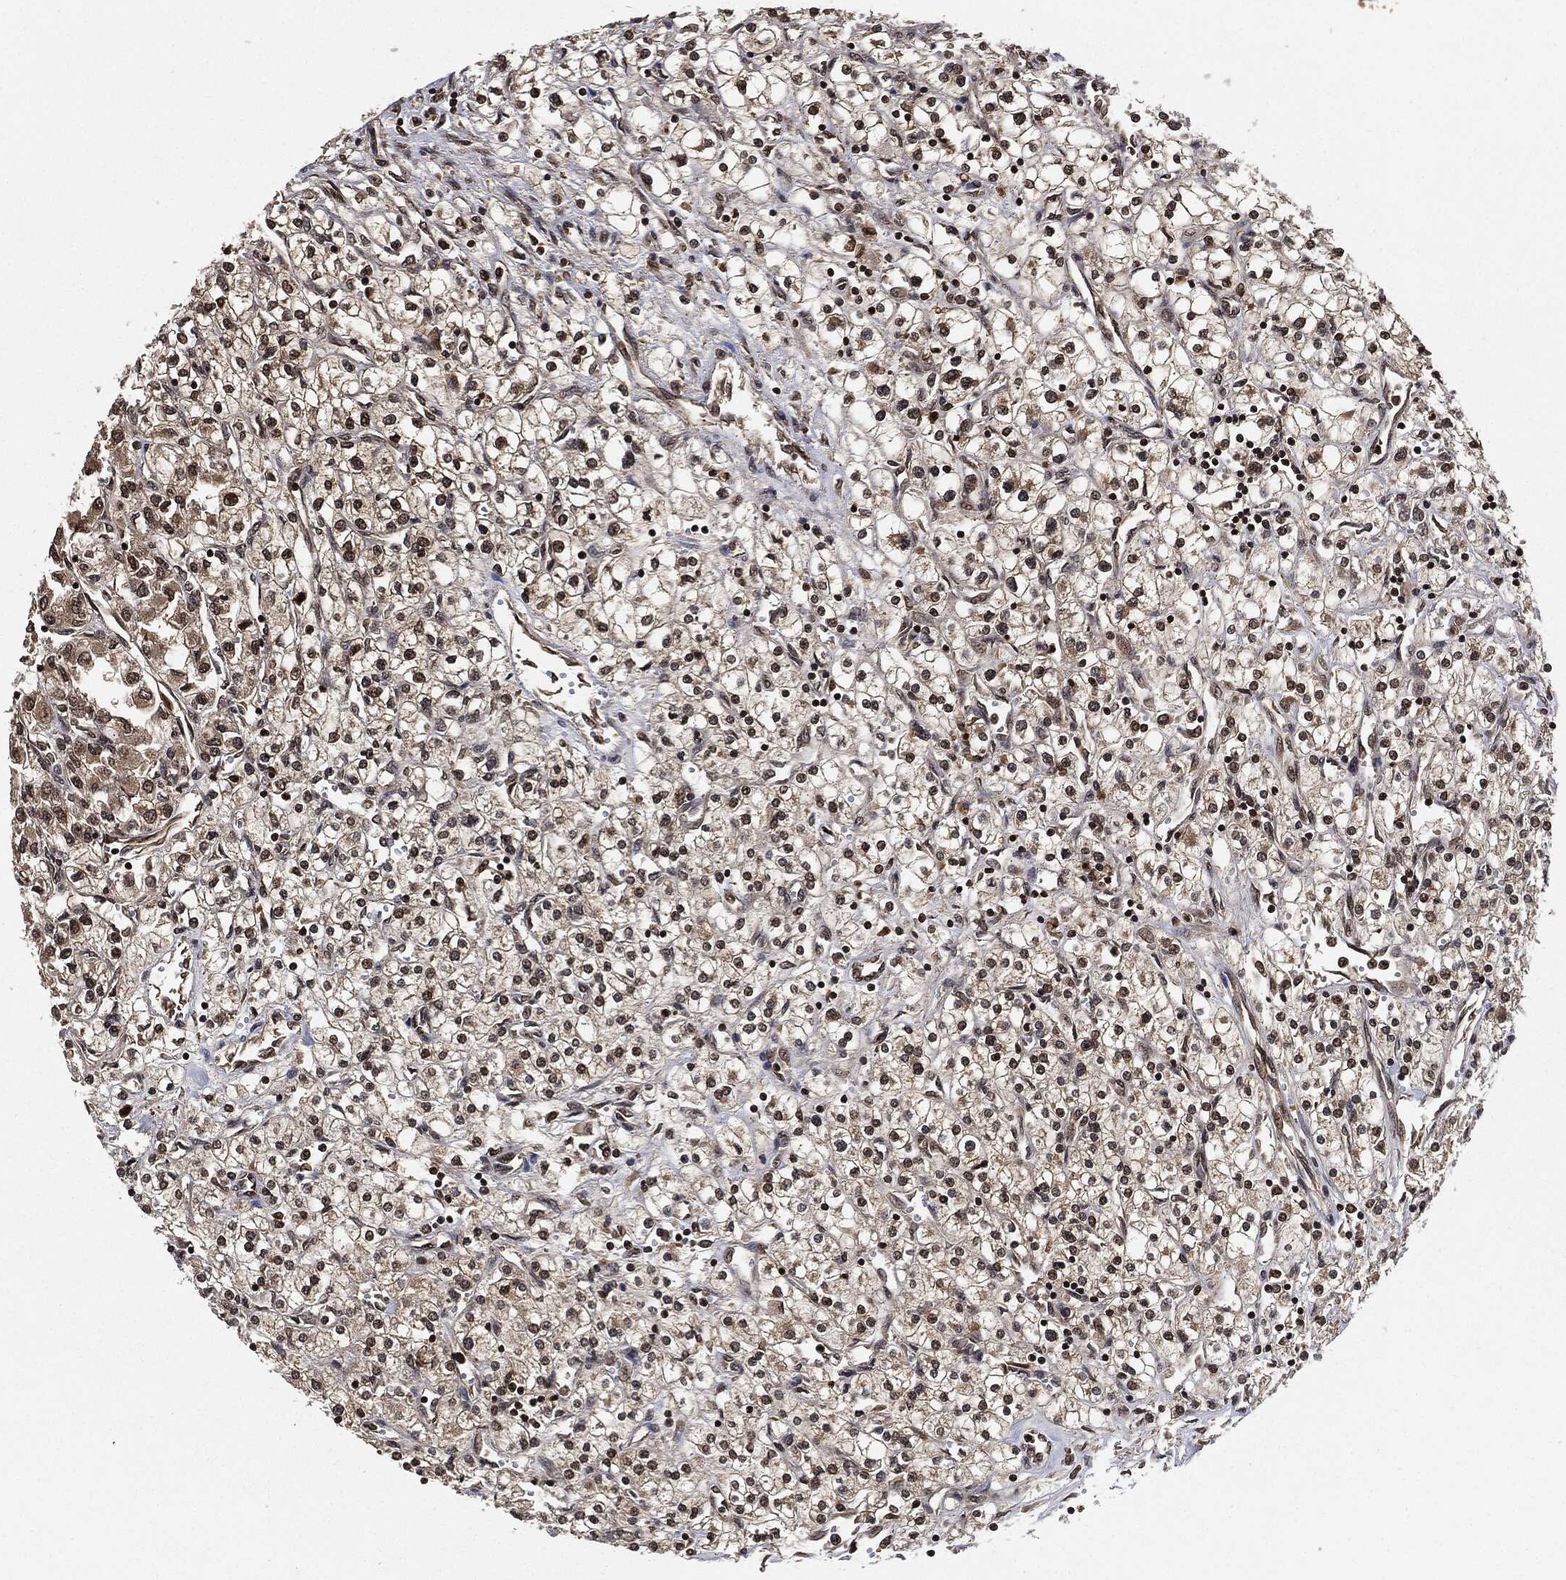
{"staining": {"intensity": "weak", "quantity": "25%-75%", "location": "cytoplasmic/membranous,nuclear"}, "tissue": "renal cancer", "cell_type": "Tumor cells", "image_type": "cancer", "snomed": [{"axis": "morphology", "description": "Adenocarcinoma, NOS"}, {"axis": "topography", "description": "Kidney"}], "caption": "Immunohistochemical staining of renal adenocarcinoma displays weak cytoplasmic/membranous and nuclear protein expression in about 25%-75% of tumor cells.", "gene": "PDK1", "patient": {"sex": "male", "age": 80}}